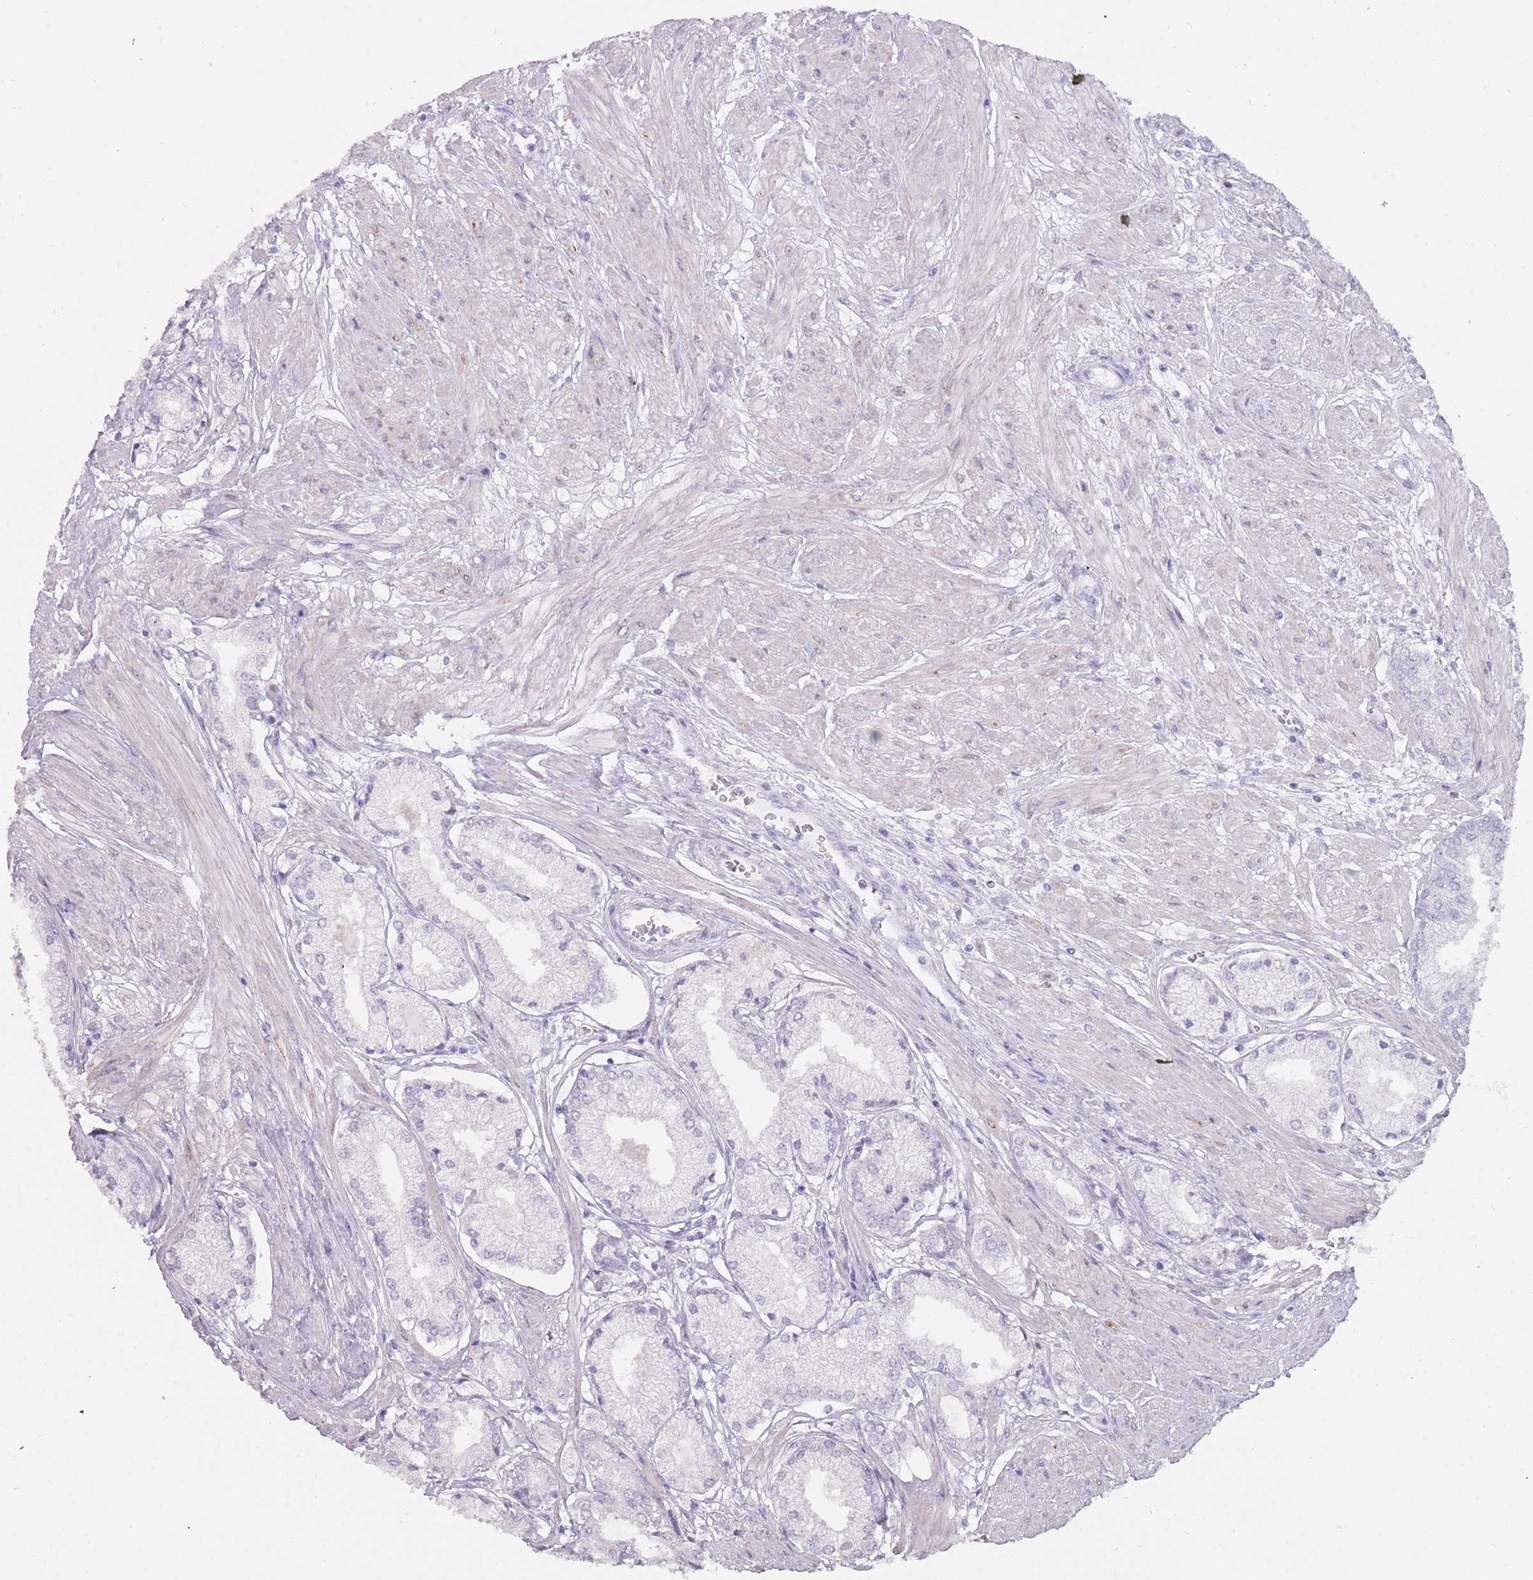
{"staining": {"intensity": "negative", "quantity": "none", "location": "none"}, "tissue": "prostate cancer", "cell_type": "Tumor cells", "image_type": "cancer", "snomed": [{"axis": "morphology", "description": "Adenocarcinoma, High grade"}, {"axis": "topography", "description": "Prostate and seminal vesicle, NOS"}], "caption": "Tumor cells show no significant protein positivity in prostate cancer (adenocarcinoma (high-grade)).", "gene": "DDX4", "patient": {"sex": "male", "age": 64}}